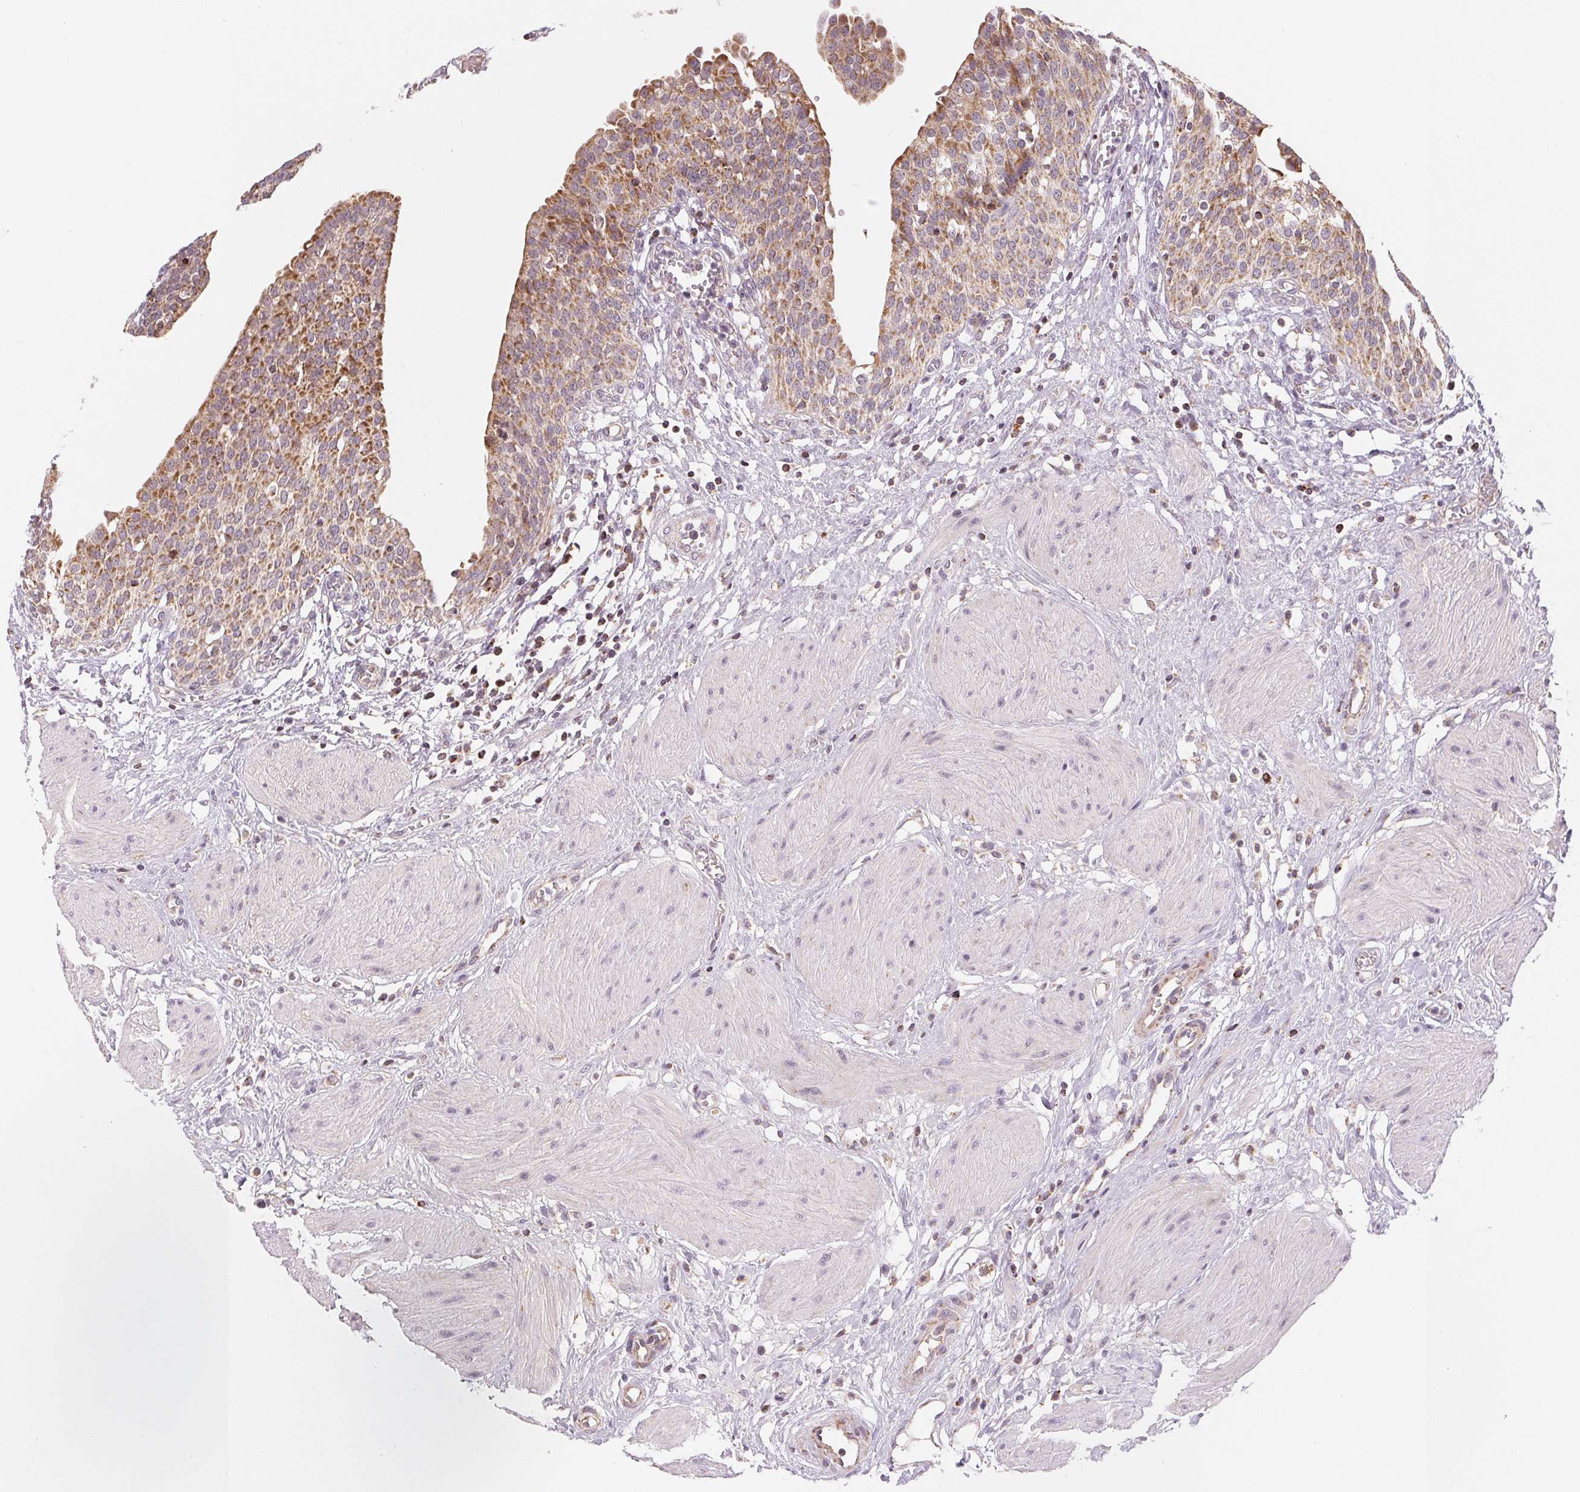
{"staining": {"intensity": "moderate", "quantity": "25%-75%", "location": "cytoplasmic/membranous"}, "tissue": "urinary bladder", "cell_type": "Urothelial cells", "image_type": "normal", "snomed": [{"axis": "morphology", "description": "Normal tissue, NOS"}, {"axis": "topography", "description": "Urinary bladder"}], "caption": "Urinary bladder stained with a brown dye displays moderate cytoplasmic/membranous positive staining in approximately 25%-75% of urothelial cells.", "gene": "HINT2", "patient": {"sex": "male", "age": 55}}